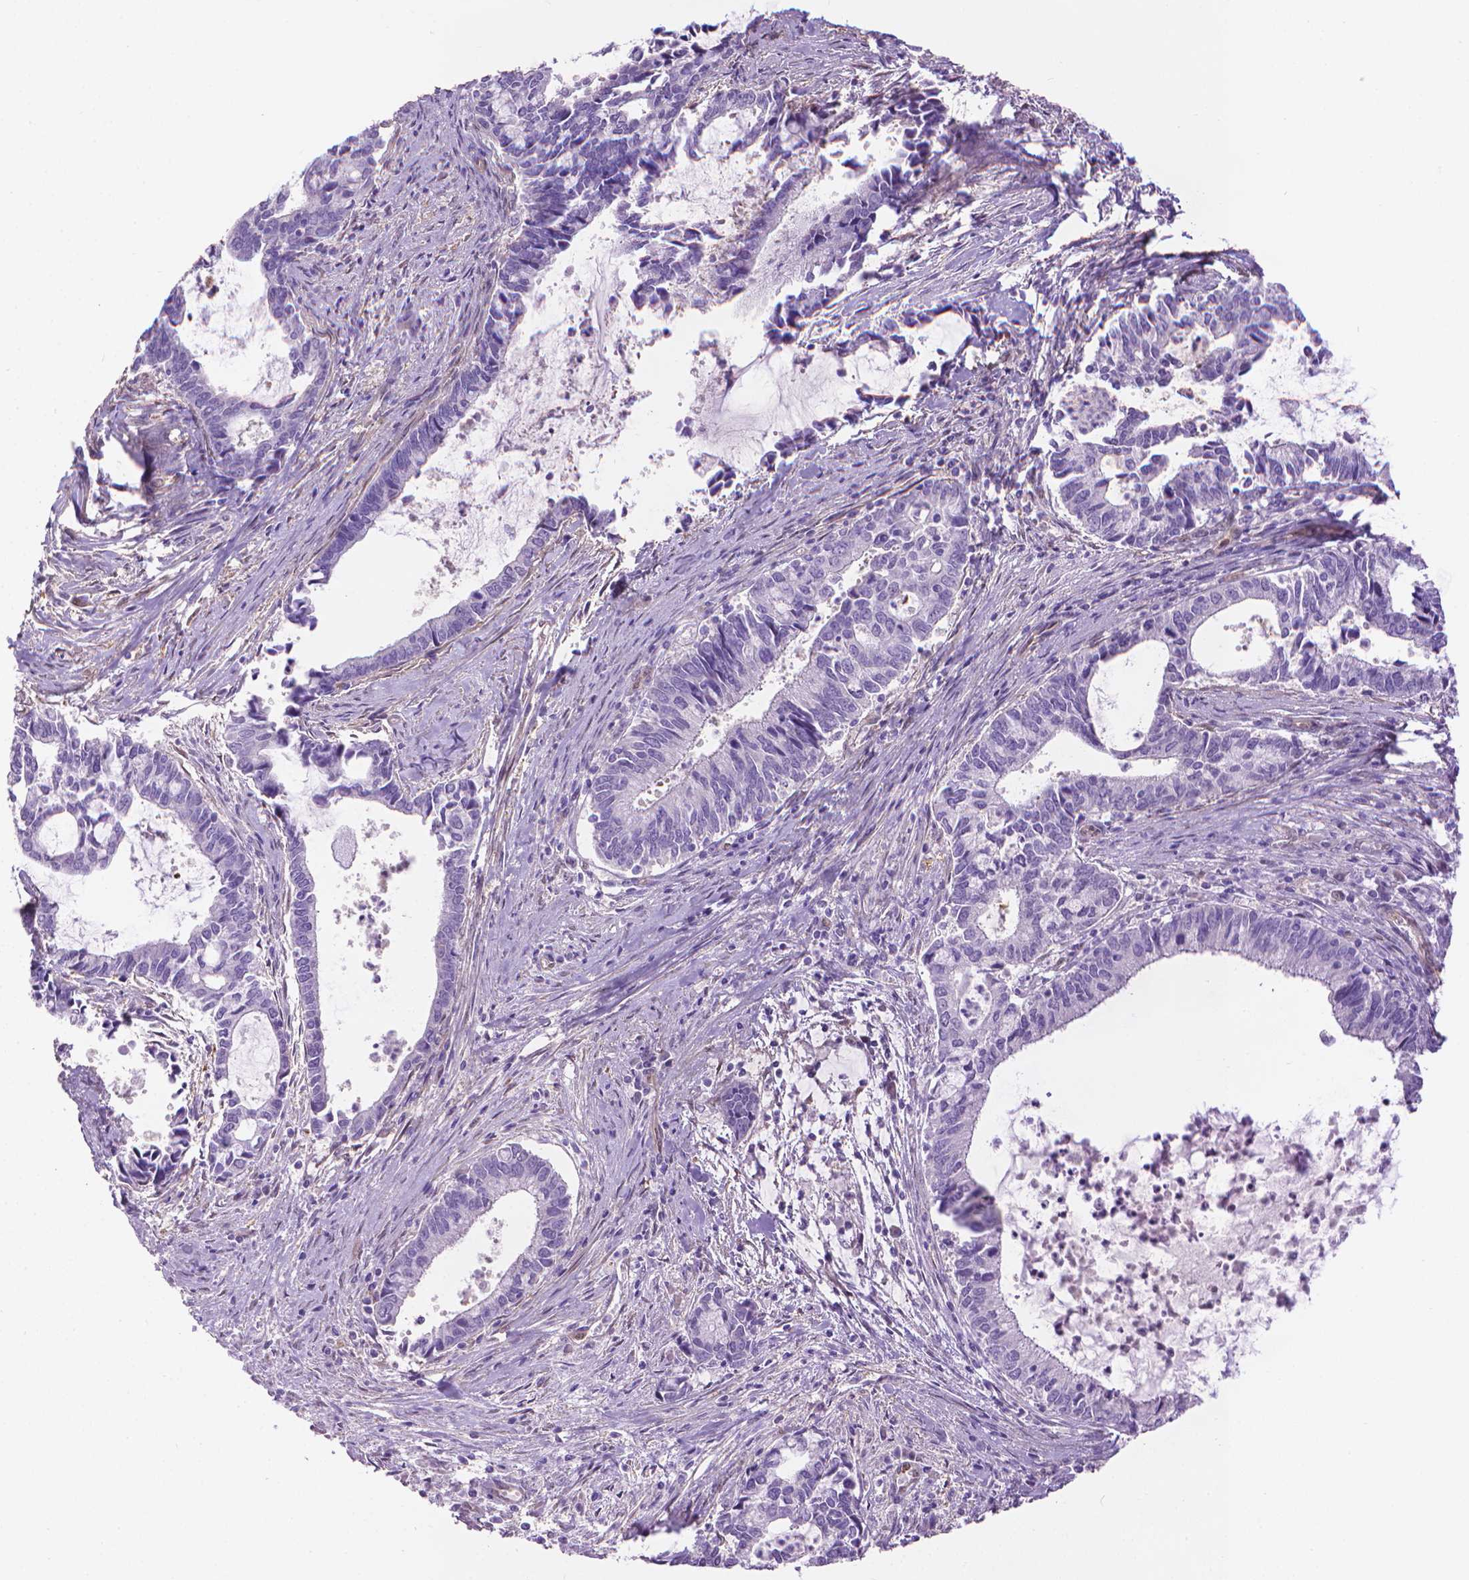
{"staining": {"intensity": "negative", "quantity": "none", "location": "none"}, "tissue": "cervical cancer", "cell_type": "Tumor cells", "image_type": "cancer", "snomed": [{"axis": "morphology", "description": "Adenocarcinoma, NOS"}, {"axis": "topography", "description": "Cervix"}], "caption": "This is an immunohistochemistry micrograph of human cervical cancer. There is no expression in tumor cells.", "gene": "CLIC4", "patient": {"sex": "female", "age": 42}}